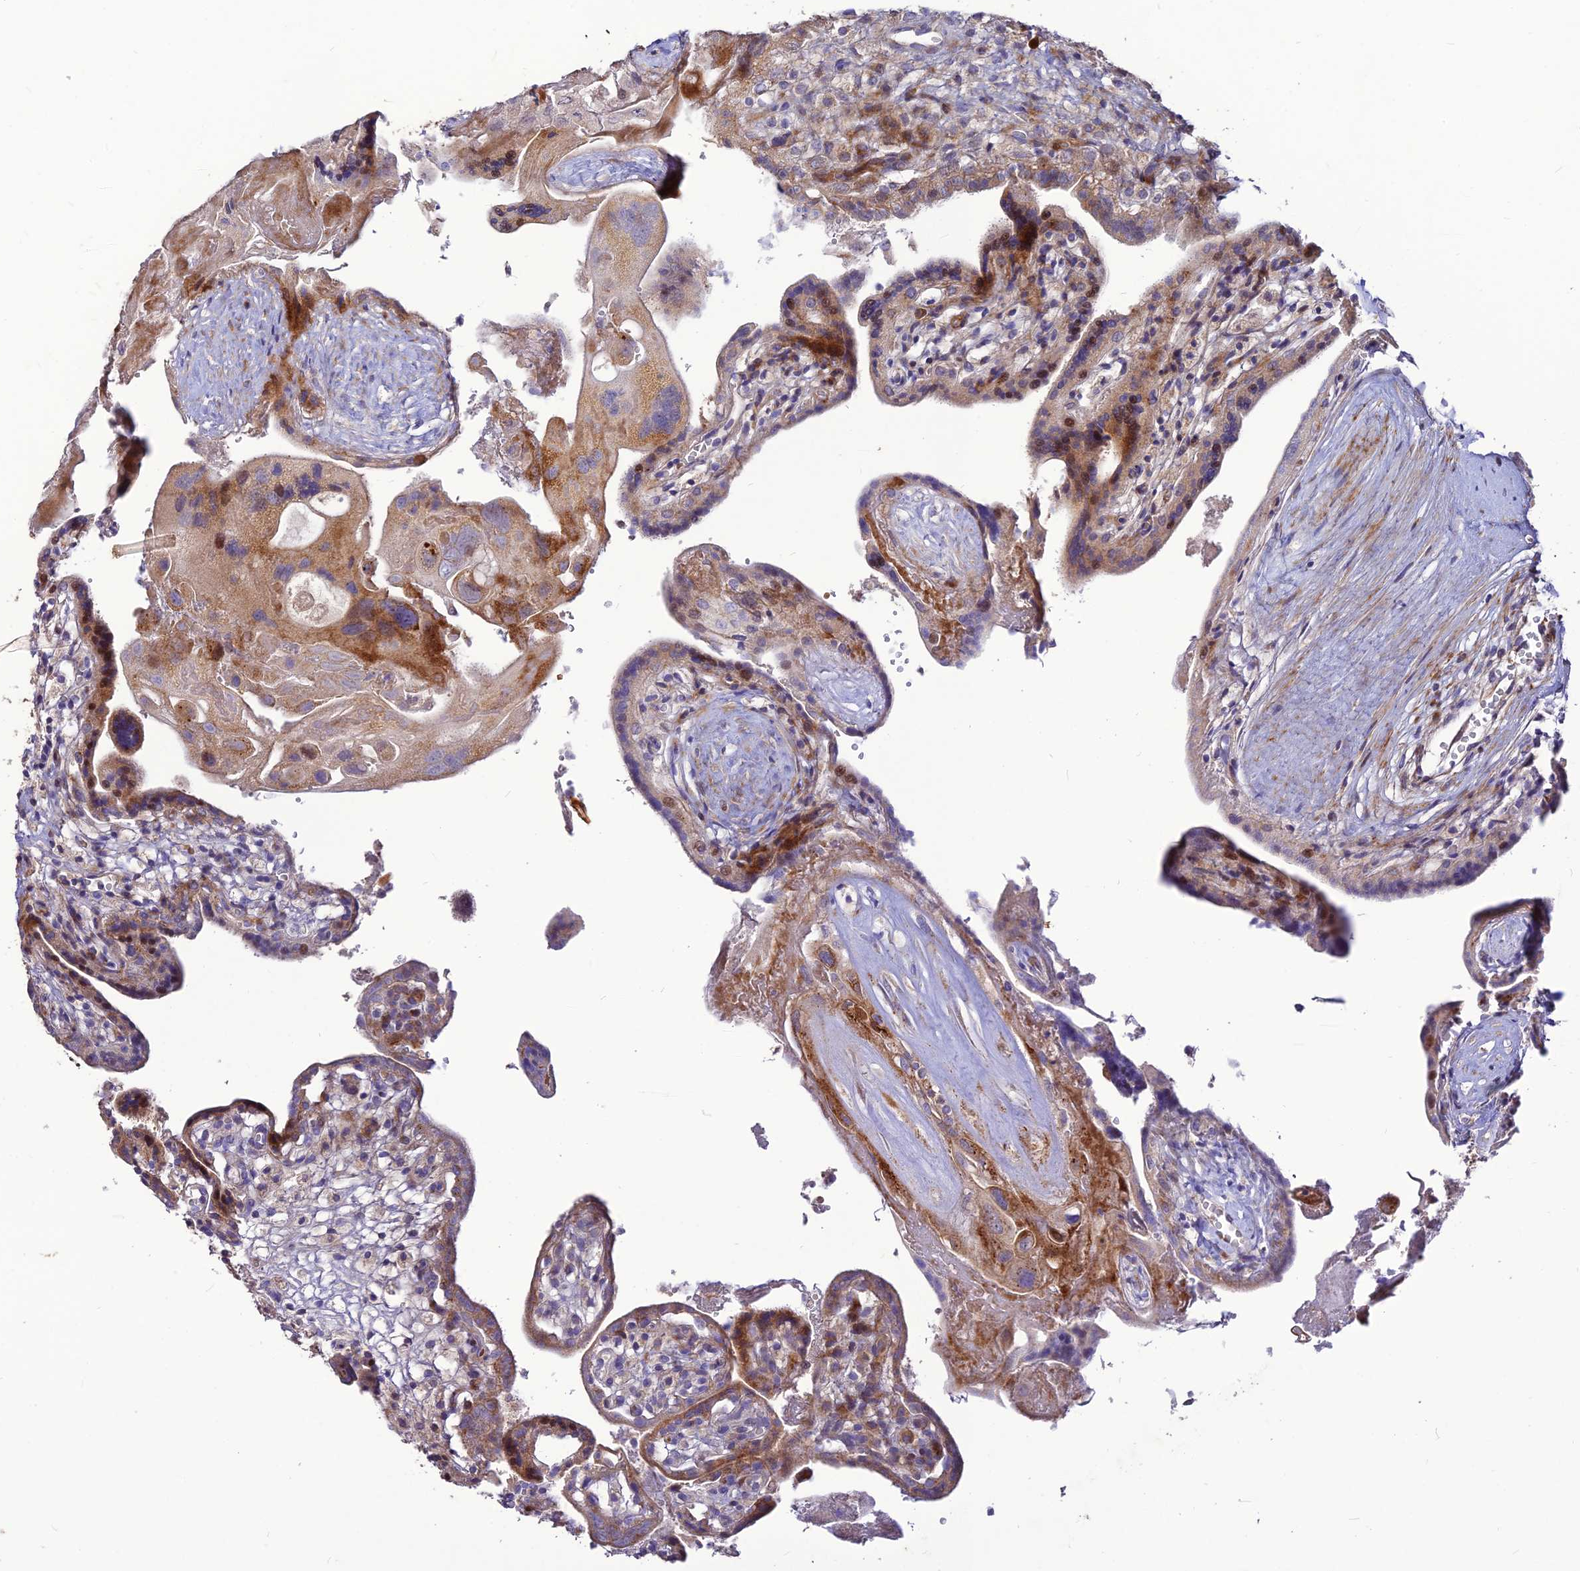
{"staining": {"intensity": "moderate", "quantity": "25%-75%", "location": "cytoplasmic/membranous,nuclear"}, "tissue": "placenta", "cell_type": "Trophoblastic cells", "image_type": "normal", "snomed": [{"axis": "morphology", "description": "Normal tissue, NOS"}, {"axis": "topography", "description": "Placenta"}], "caption": "Placenta stained with DAB IHC exhibits medium levels of moderate cytoplasmic/membranous,nuclear staining in about 25%-75% of trophoblastic cells.", "gene": "RIMOC1", "patient": {"sex": "female", "age": 37}}